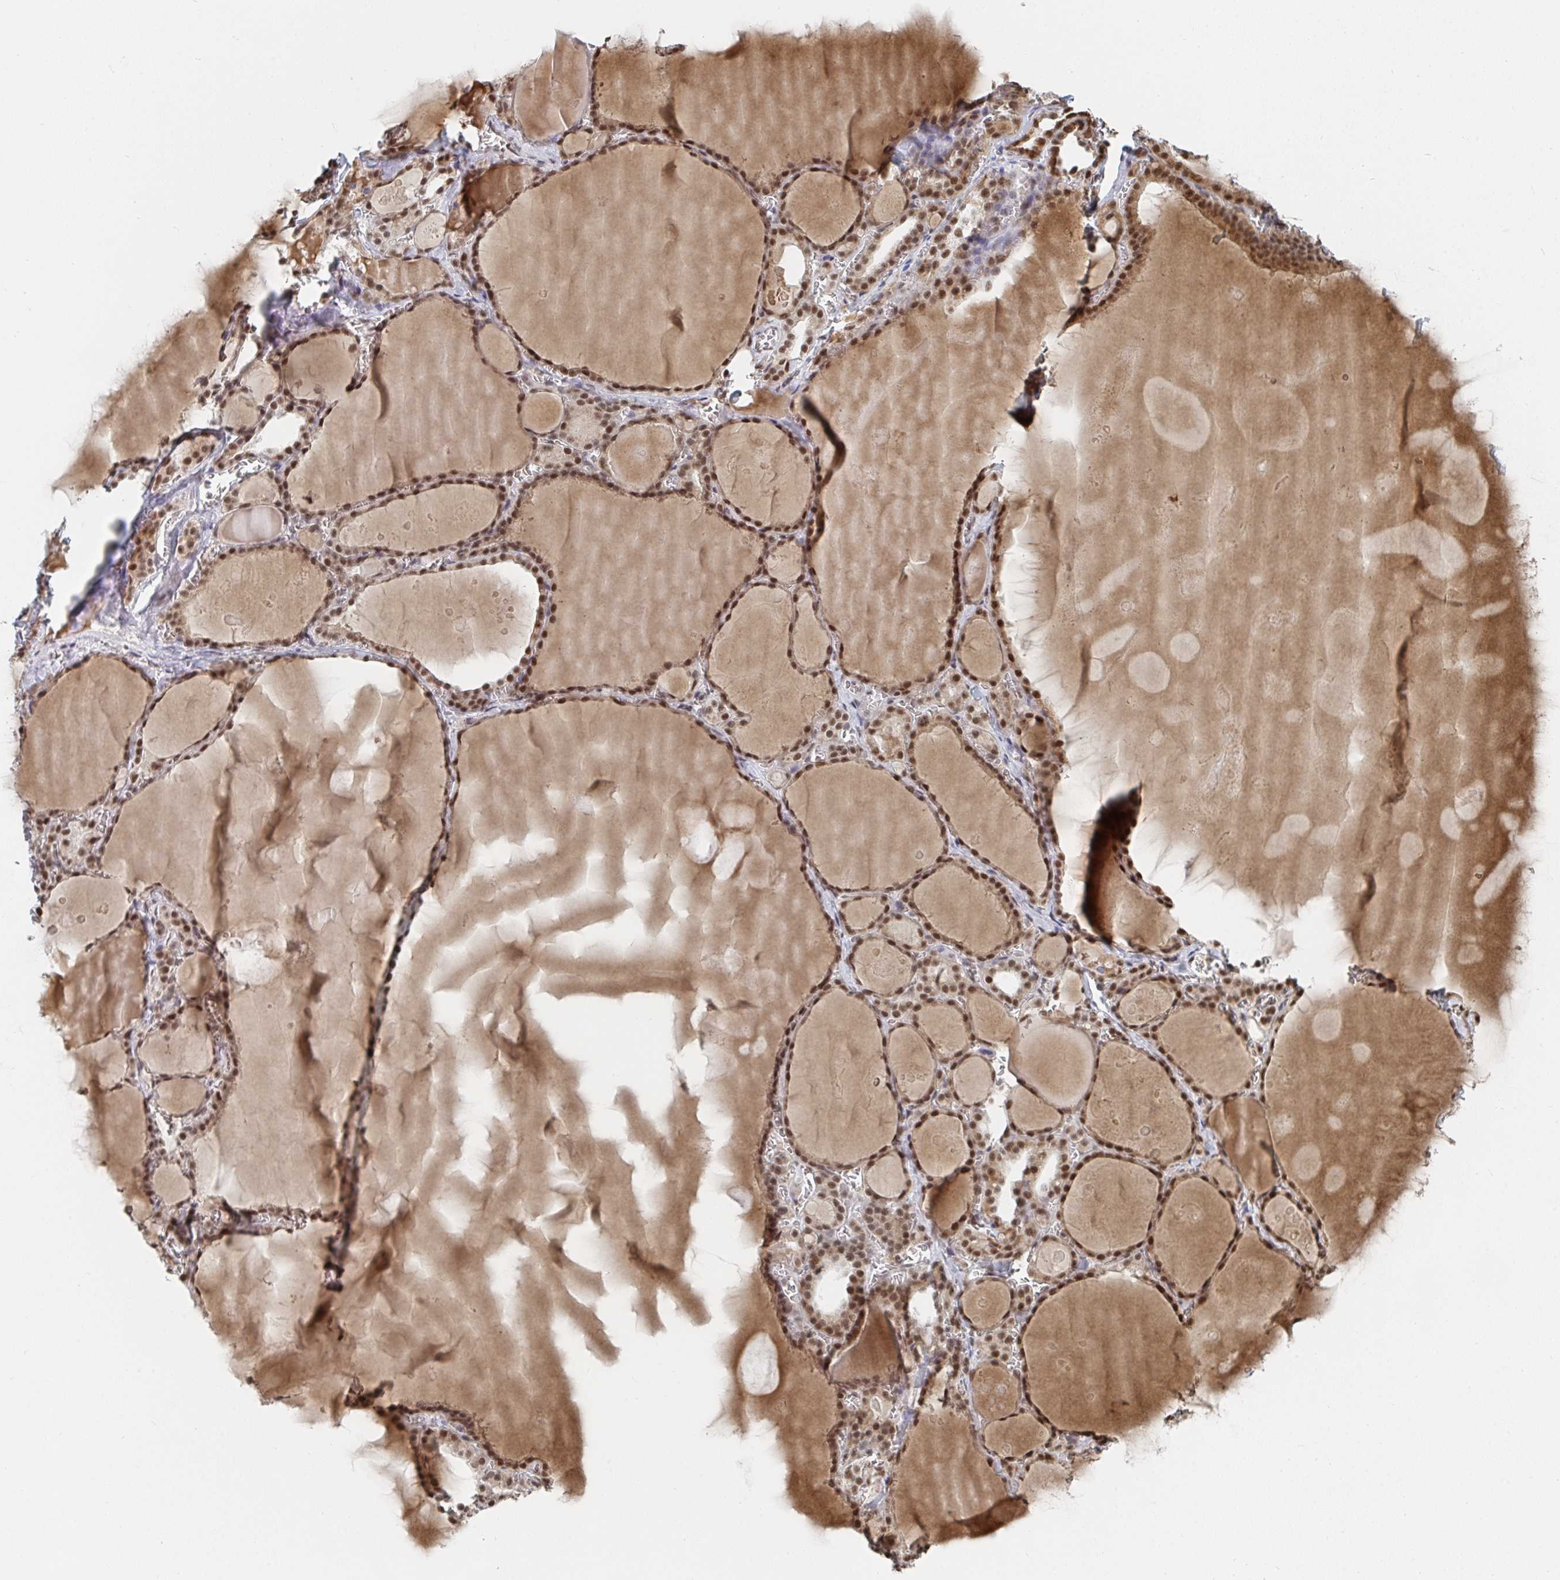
{"staining": {"intensity": "moderate", "quantity": ">75%", "location": "cytoplasmic/membranous,nuclear"}, "tissue": "thyroid gland", "cell_type": "Glandular cells", "image_type": "normal", "snomed": [{"axis": "morphology", "description": "Normal tissue, NOS"}, {"axis": "topography", "description": "Thyroid gland"}], "caption": "Moderate cytoplasmic/membranous,nuclear positivity for a protein is seen in approximately >75% of glandular cells of normal thyroid gland using immunohistochemistry (IHC).", "gene": "MBNL1", "patient": {"sex": "male", "age": 56}}